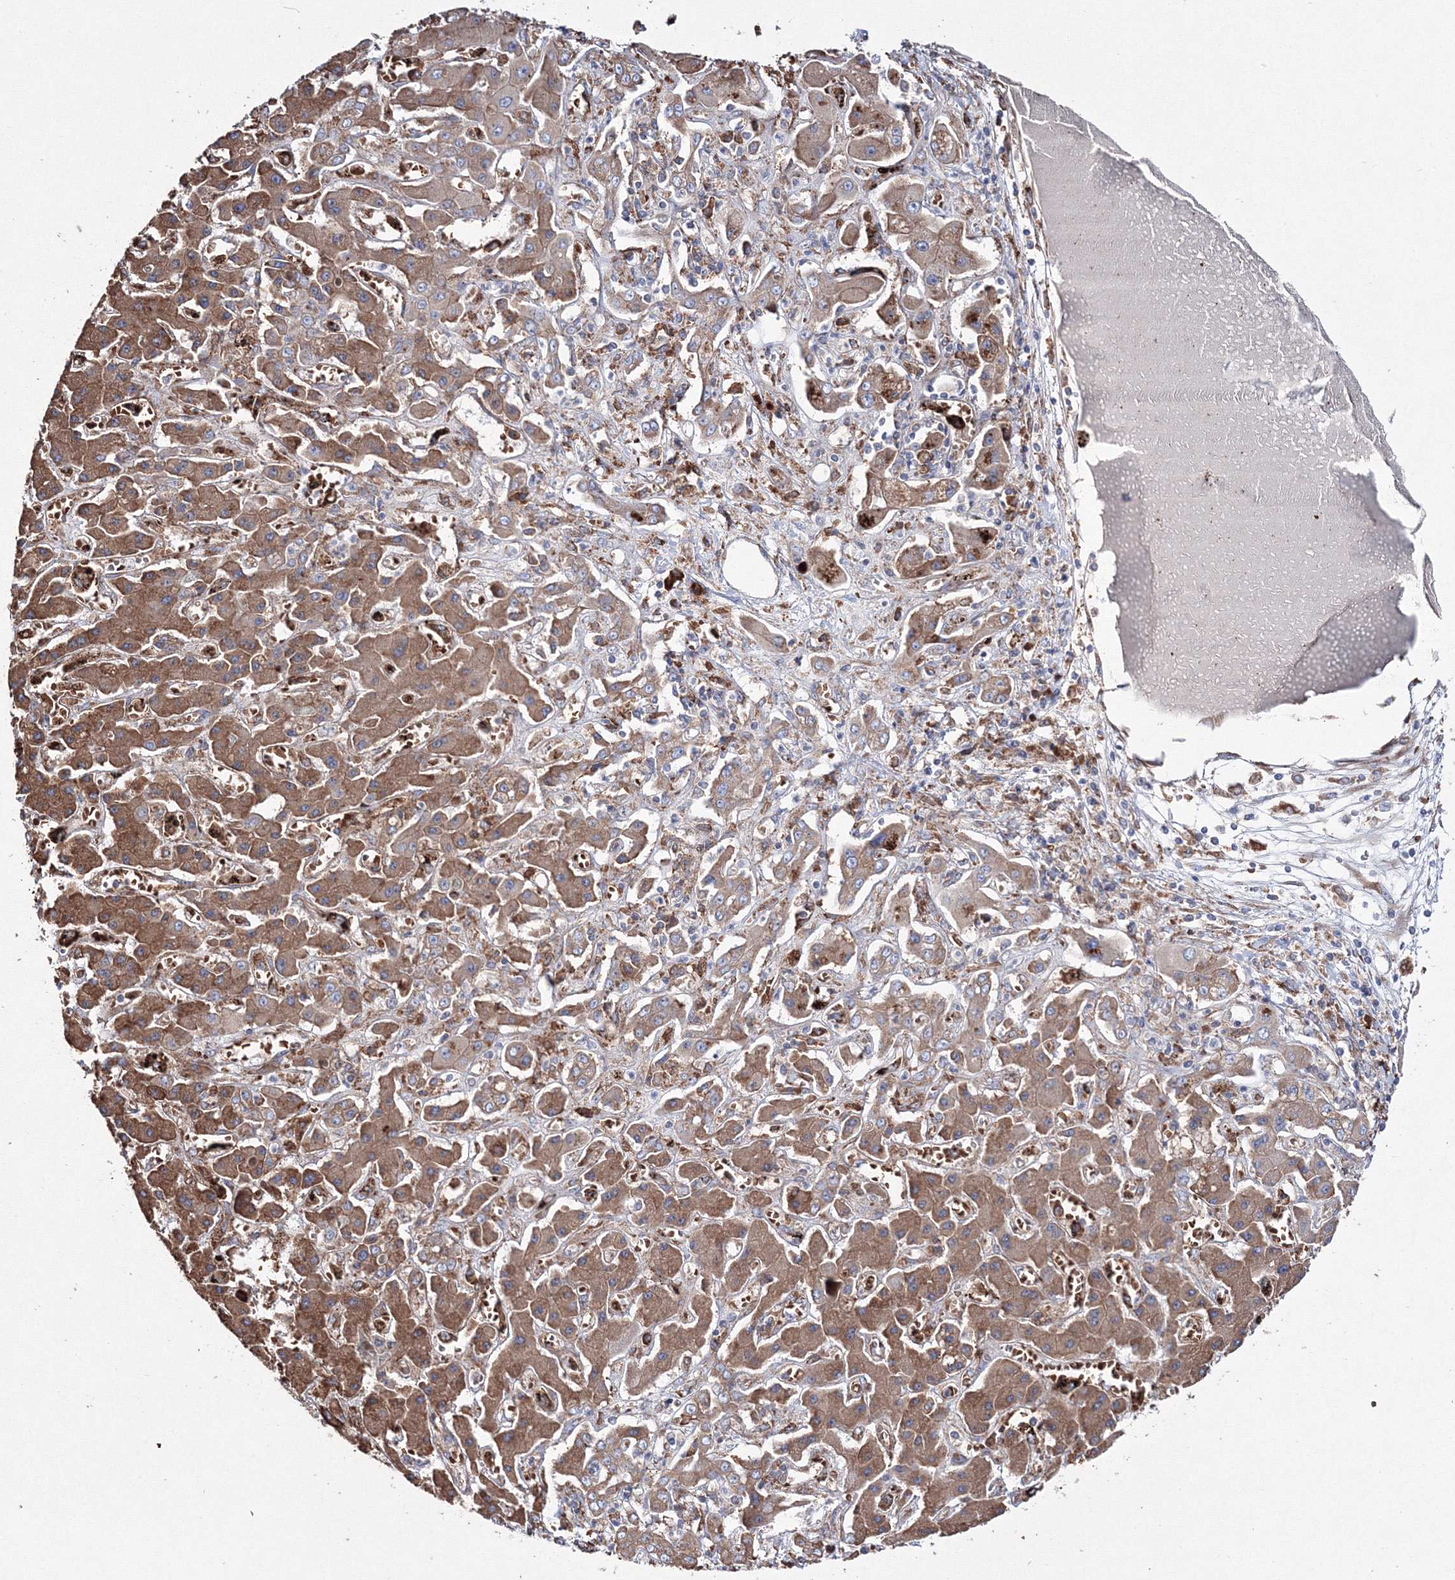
{"staining": {"intensity": "moderate", "quantity": ">75%", "location": "cytoplasmic/membranous"}, "tissue": "liver cancer", "cell_type": "Tumor cells", "image_type": "cancer", "snomed": [{"axis": "morphology", "description": "Cholangiocarcinoma"}, {"axis": "topography", "description": "Liver"}], "caption": "Immunohistochemical staining of liver cancer (cholangiocarcinoma) reveals medium levels of moderate cytoplasmic/membranous positivity in about >75% of tumor cells.", "gene": "VPS8", "patient": {"sex": "male", "age": 67}}